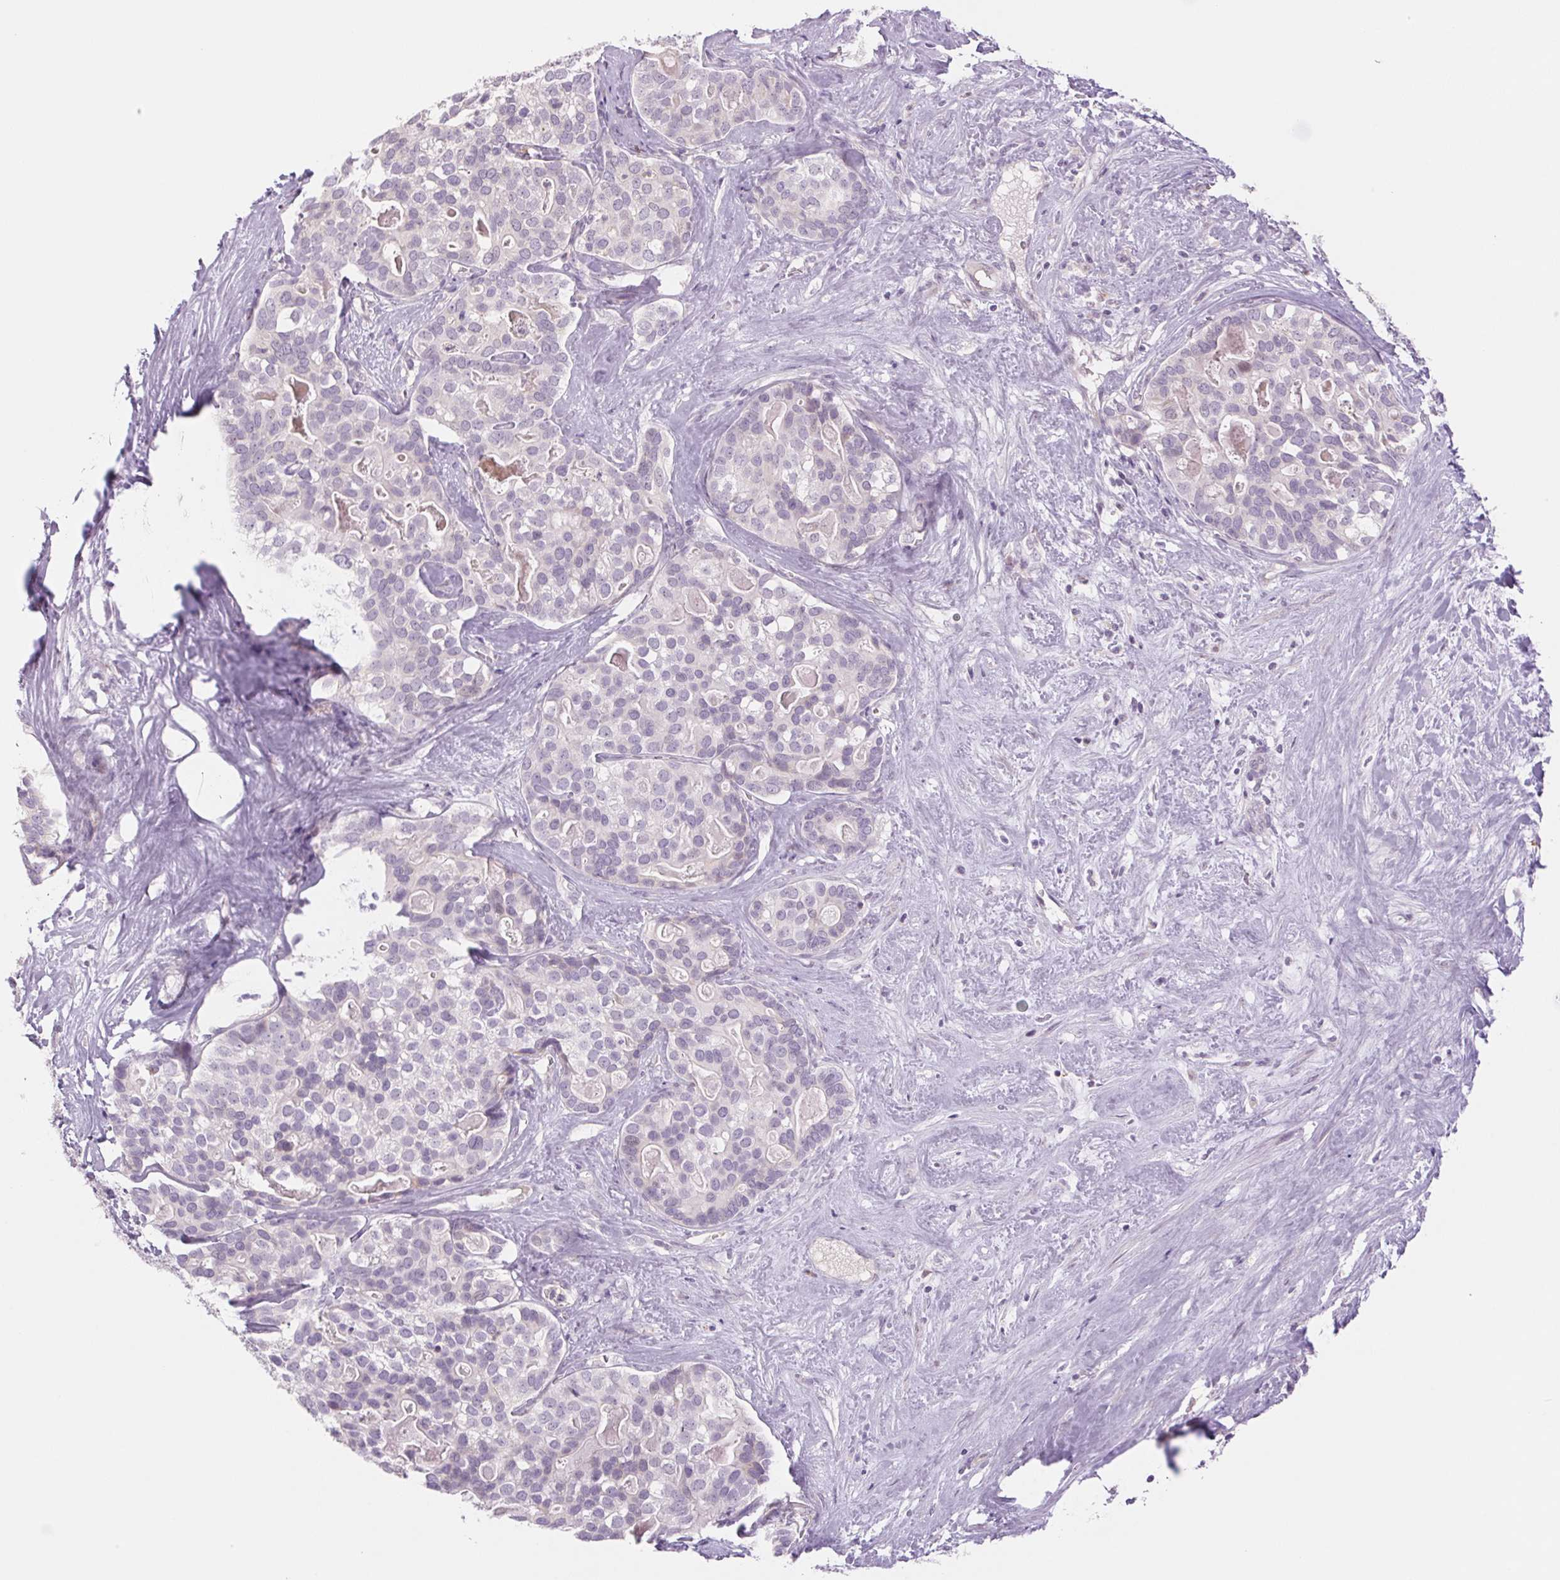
{"staining": {"intensity": "negative", "quantity": "none", "location": "none"}, "tissue": "liver cancer", "cell_type": "Tumor cells", "image_type": "cancer", "snomed": [{"axis": "morphology", "description": "Cholangiocarcinoma"}, {"axis": "topography", "description": "Liver"}], "caption": "An IHC photomicrograph of liver cancer (cholangiocarcinoma) is shown. There is no staining in tumor cells of liver cancer (cholangiocarcinoma).", "gene": "KRT1", "patient": {"sex": "male", "age": 56}}